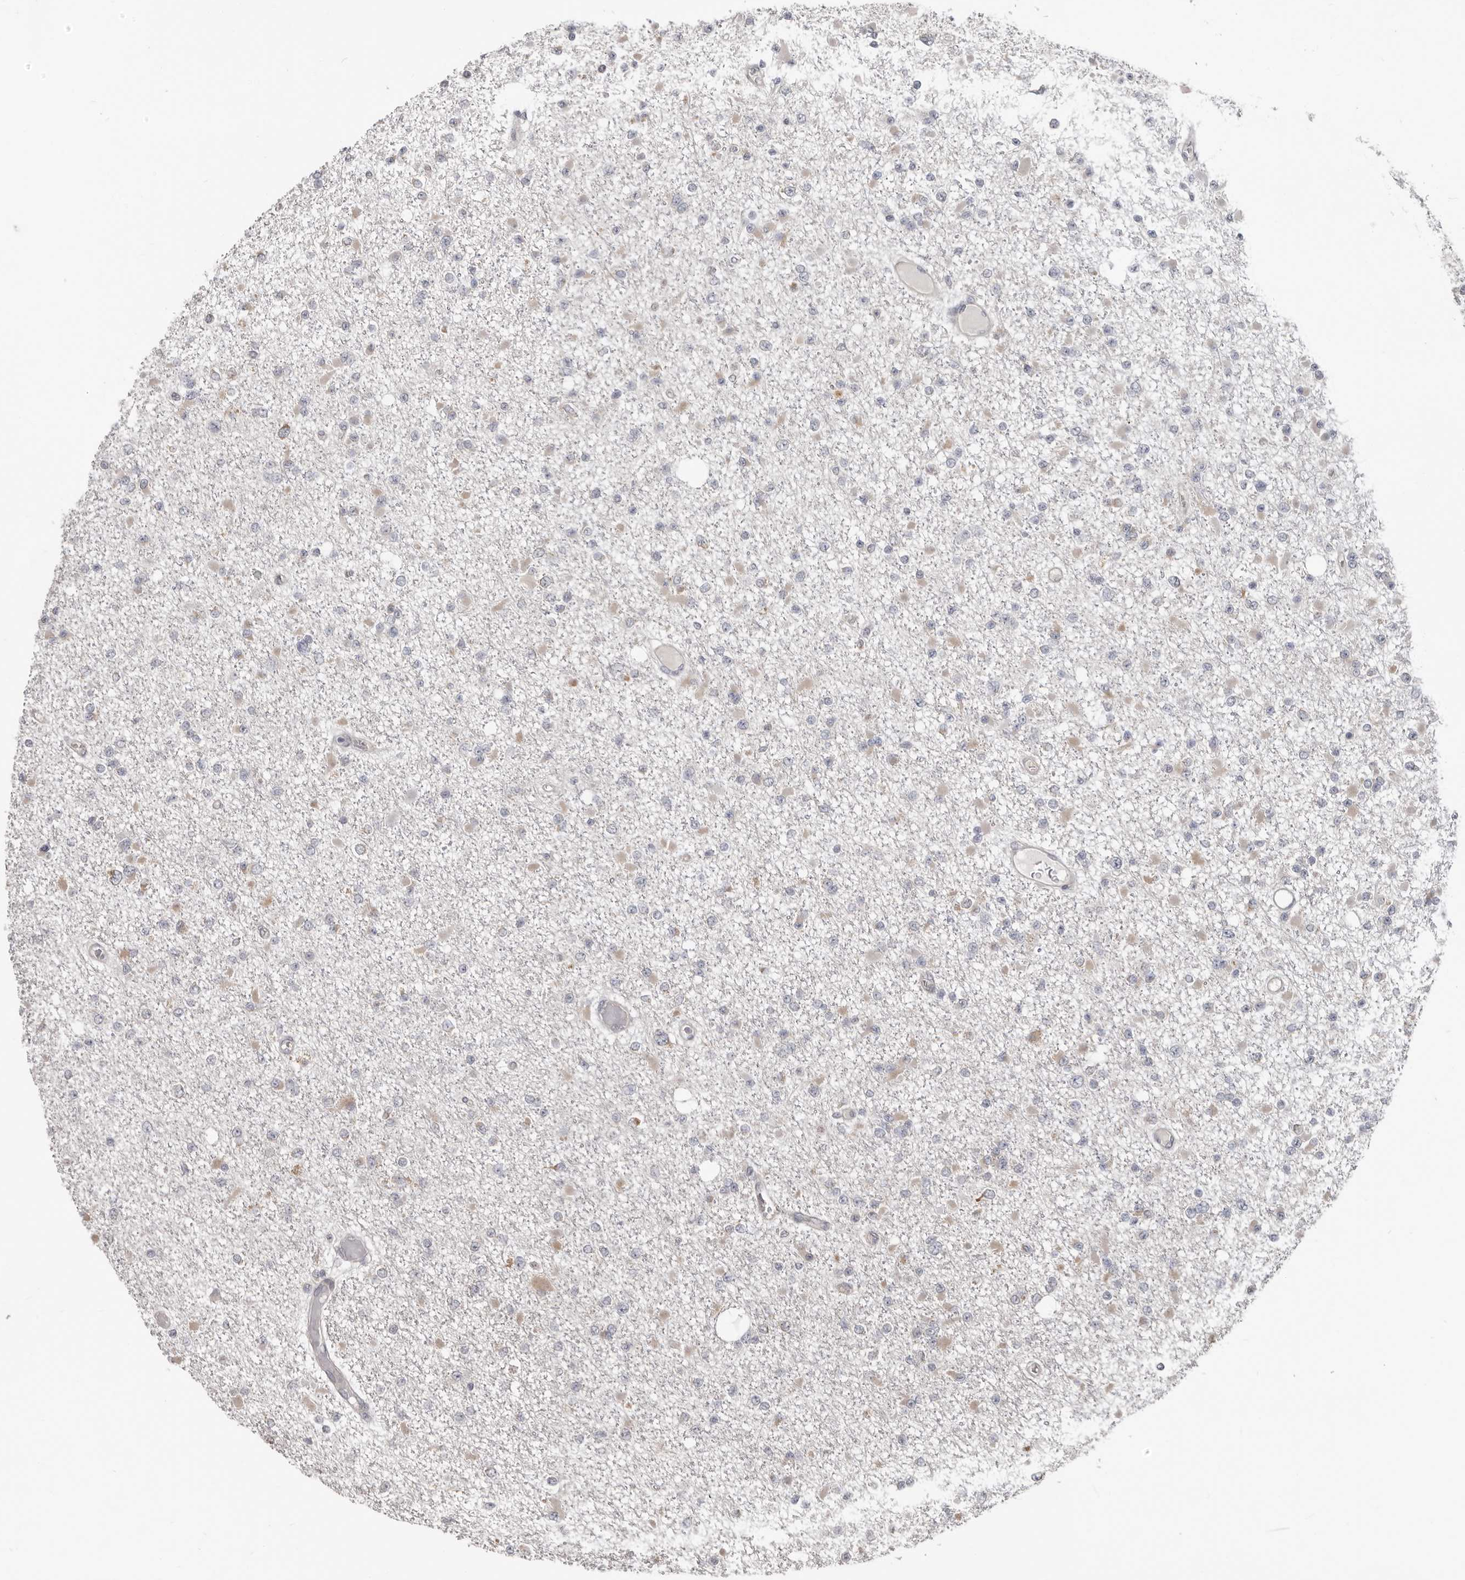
{"staining": {"intensity": "negative", "quantity": "none", "location": "none"}, "tissue": "glioma", "cell_type": "Tumor cells", "image_type": "cancer", "snomed": [{"axis": "morphology", "description": "Glioma, malignant, Low grade"}, {"axis": "topography", "description": "Brain"}], "caption": "There is no significant staining in tumor cells of glioma.", "gene": "BAD", "patient": {"sex": "female", "age": 22}}